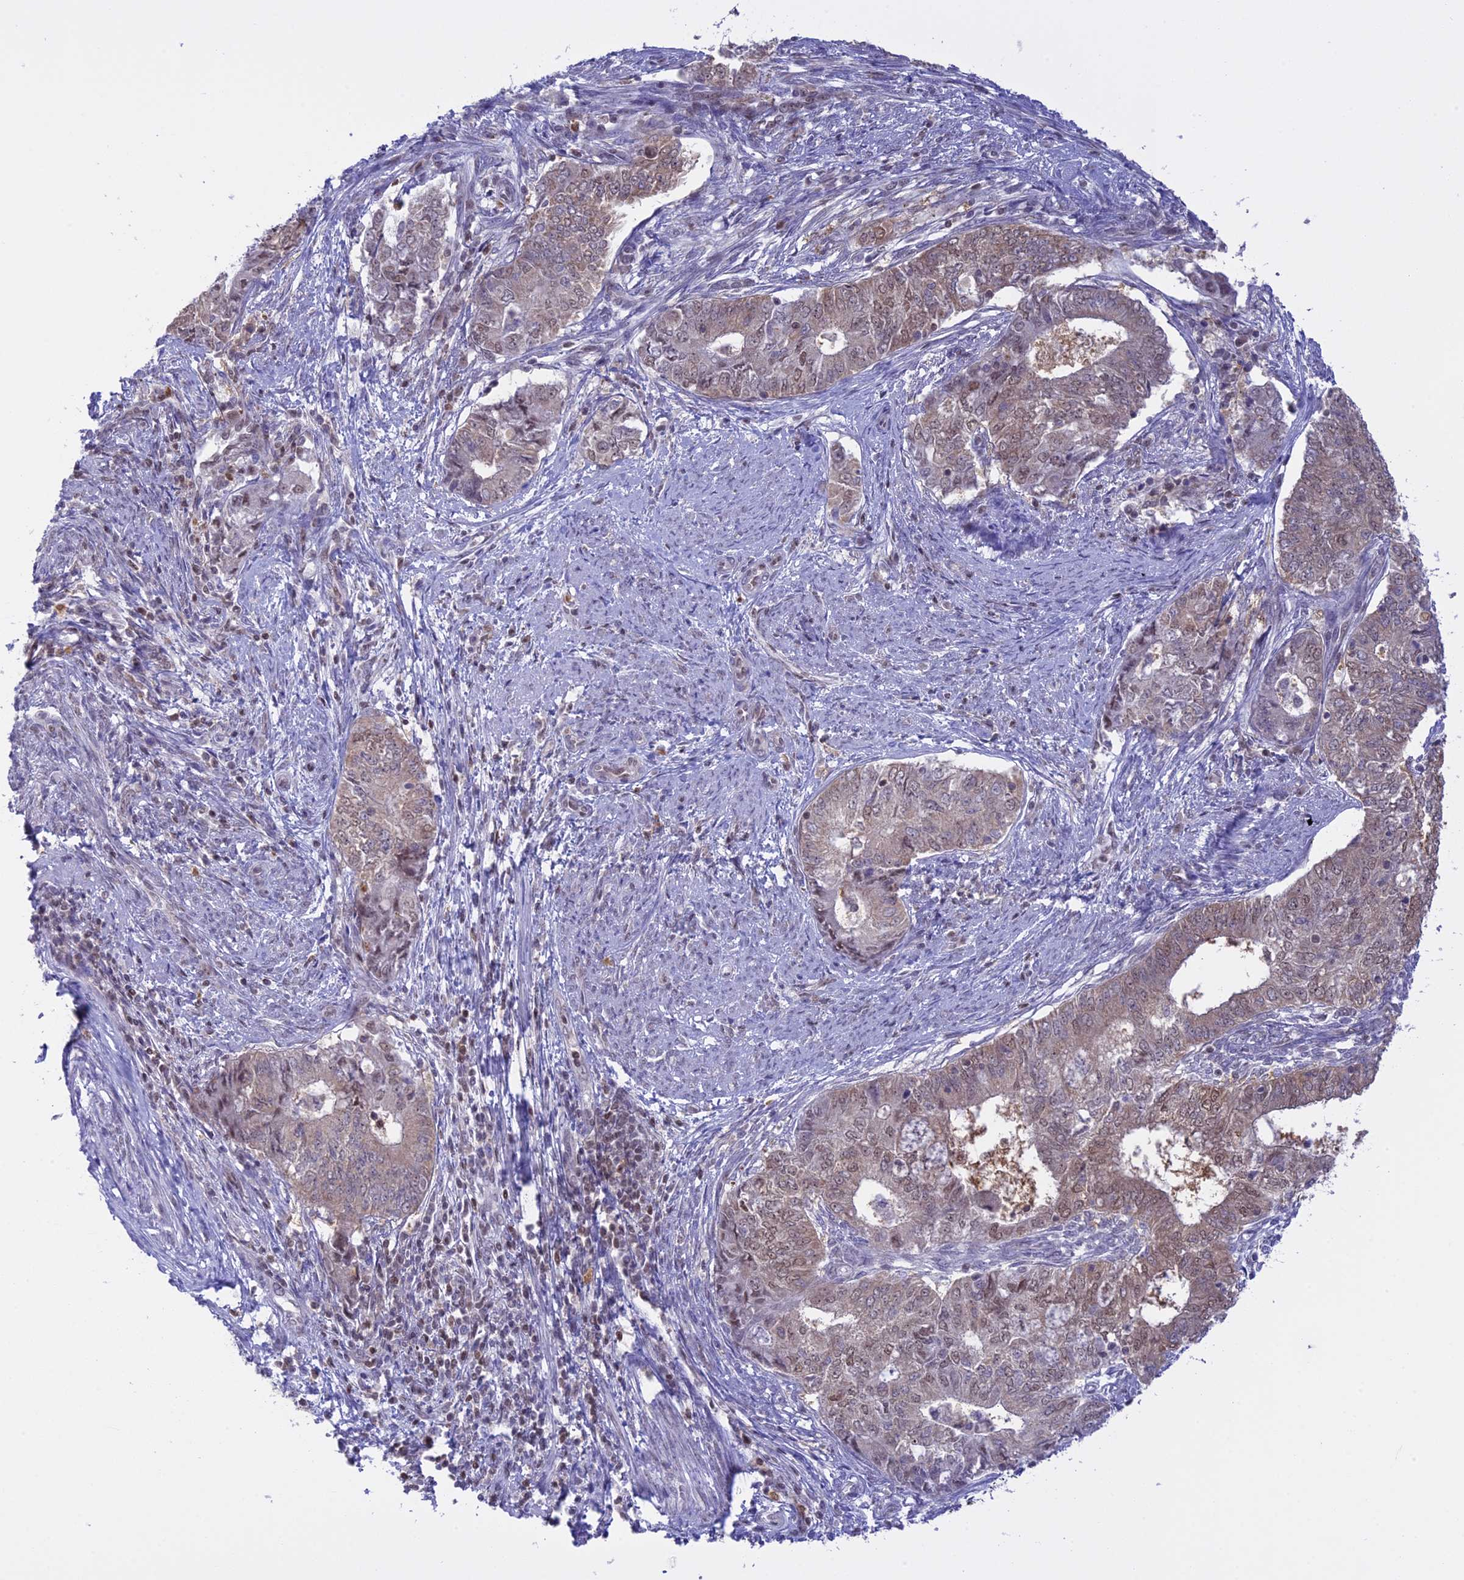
{"staining": {"intensity": "moderate", "quantity": "<25%", "location": "nuclear"}, "tissue": "endometrial cancer", "cell_type": "Tumor cells", "image_type": "cancer", "snomed": [{"axis": "morphology", "description": "Adenocarcinoma, NOS"}, {"axis": "topography", "description": "Endometrium"}], "caption": "Brown immunohistochemical staining in endometrial cancer (adenocarcinoma) displays moderate nuclear staining in approximately <25% of tumor cells. Nuclei are stained in blue.", "gene": "IZUMO2", "patient": {"sex": "female", "age": 62}}